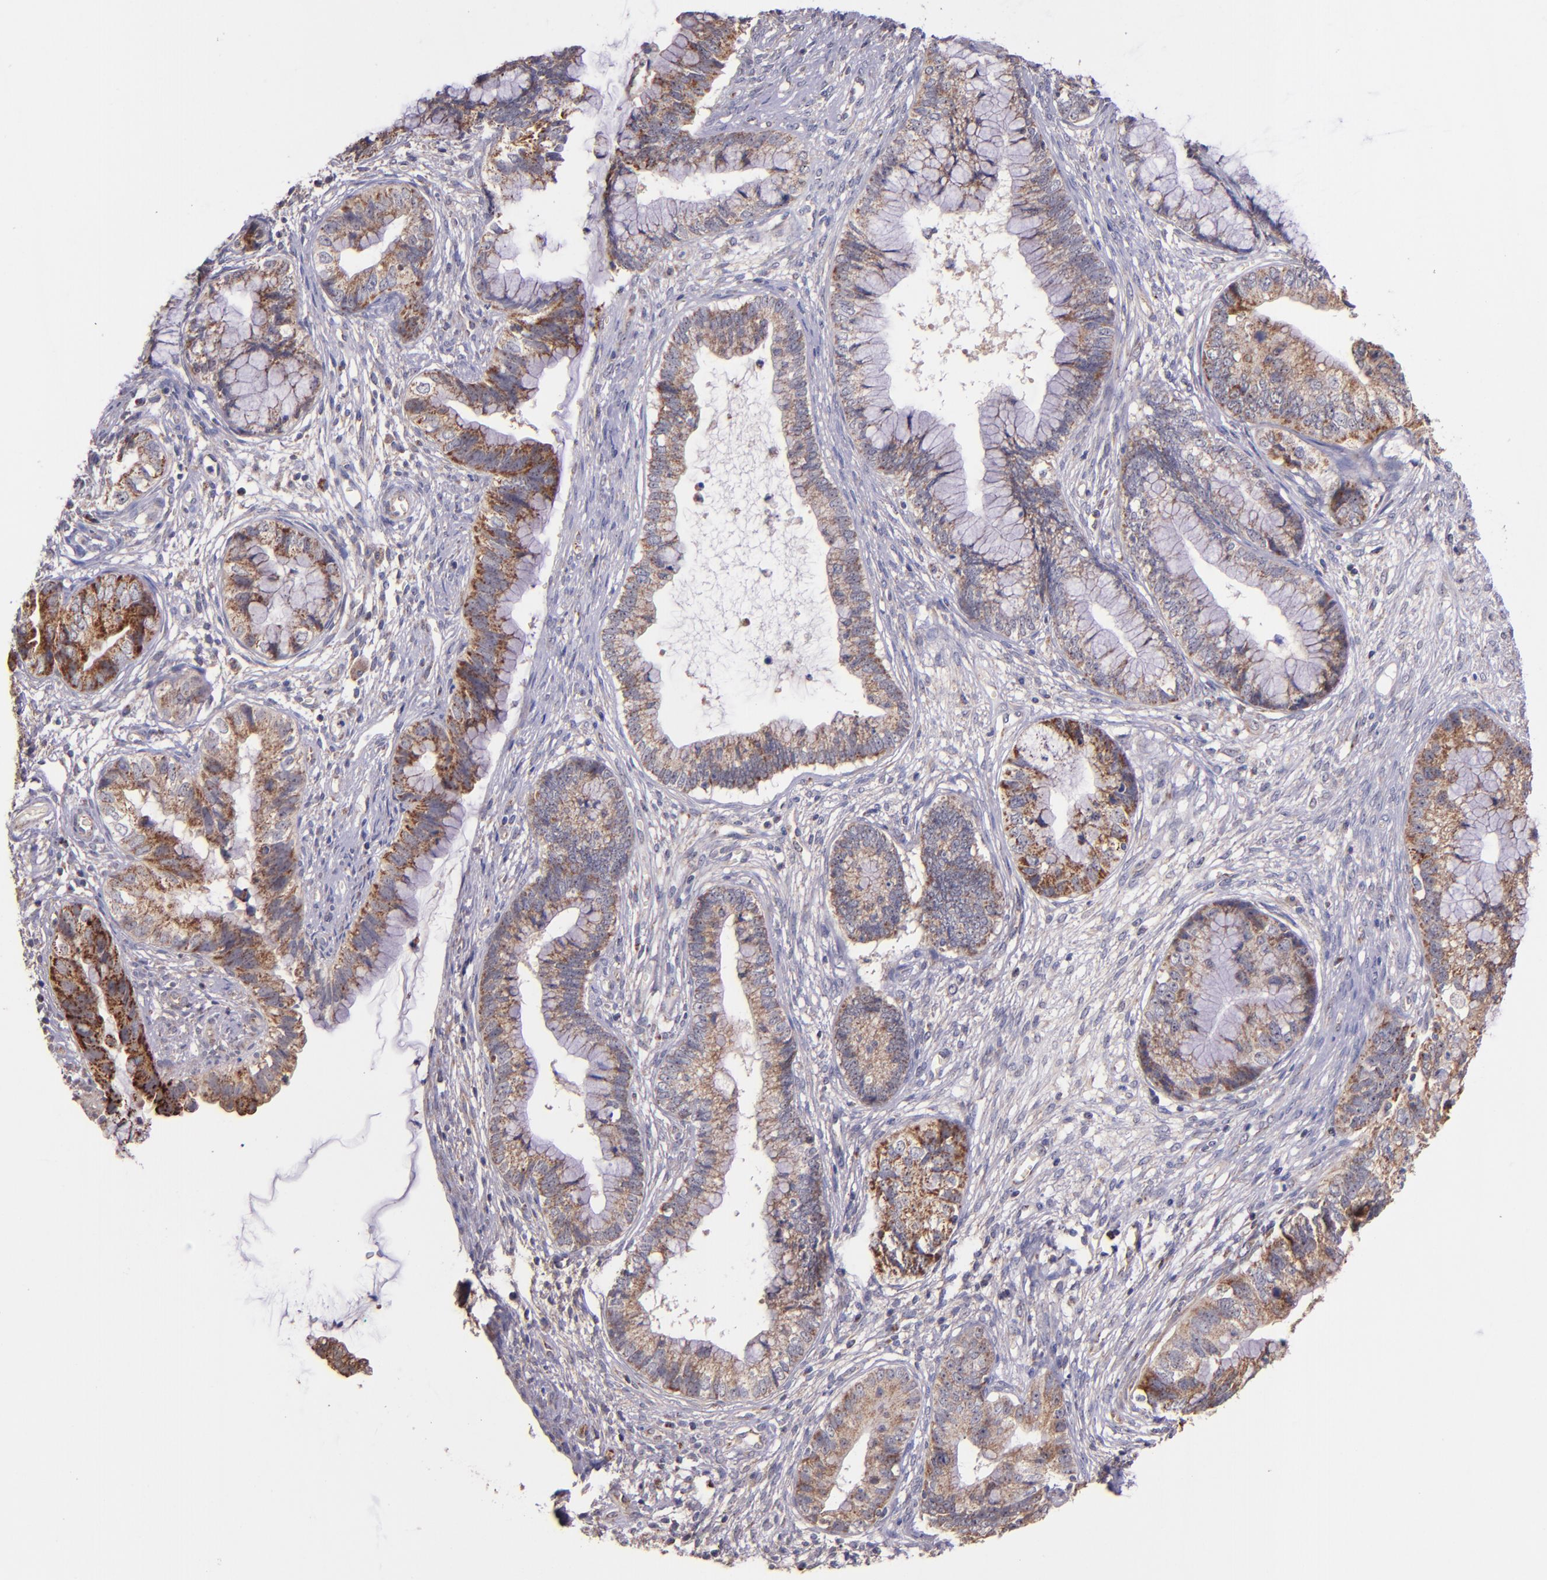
{"staining": {"intensity": "moderate", "quantity": ">75%", "location": "cytoplasmic/membranous"}, "tissue": "cervical cancer", "cell_type": "Tumor cells", "image_type": "cancer", "snomed": [{"axis": "morphology", "description": "Adenocarcinoma, NOS"}, {"axis": "topography", "description": "Cervix"}], "caption": "Human cervical cancer stained with a brown dye exhibits moderate cytoplasmic/membranous positive expression in about >75% of tumor cells.", "gene": "SHC1", "patient": {"sex": "female", "age": 44}}